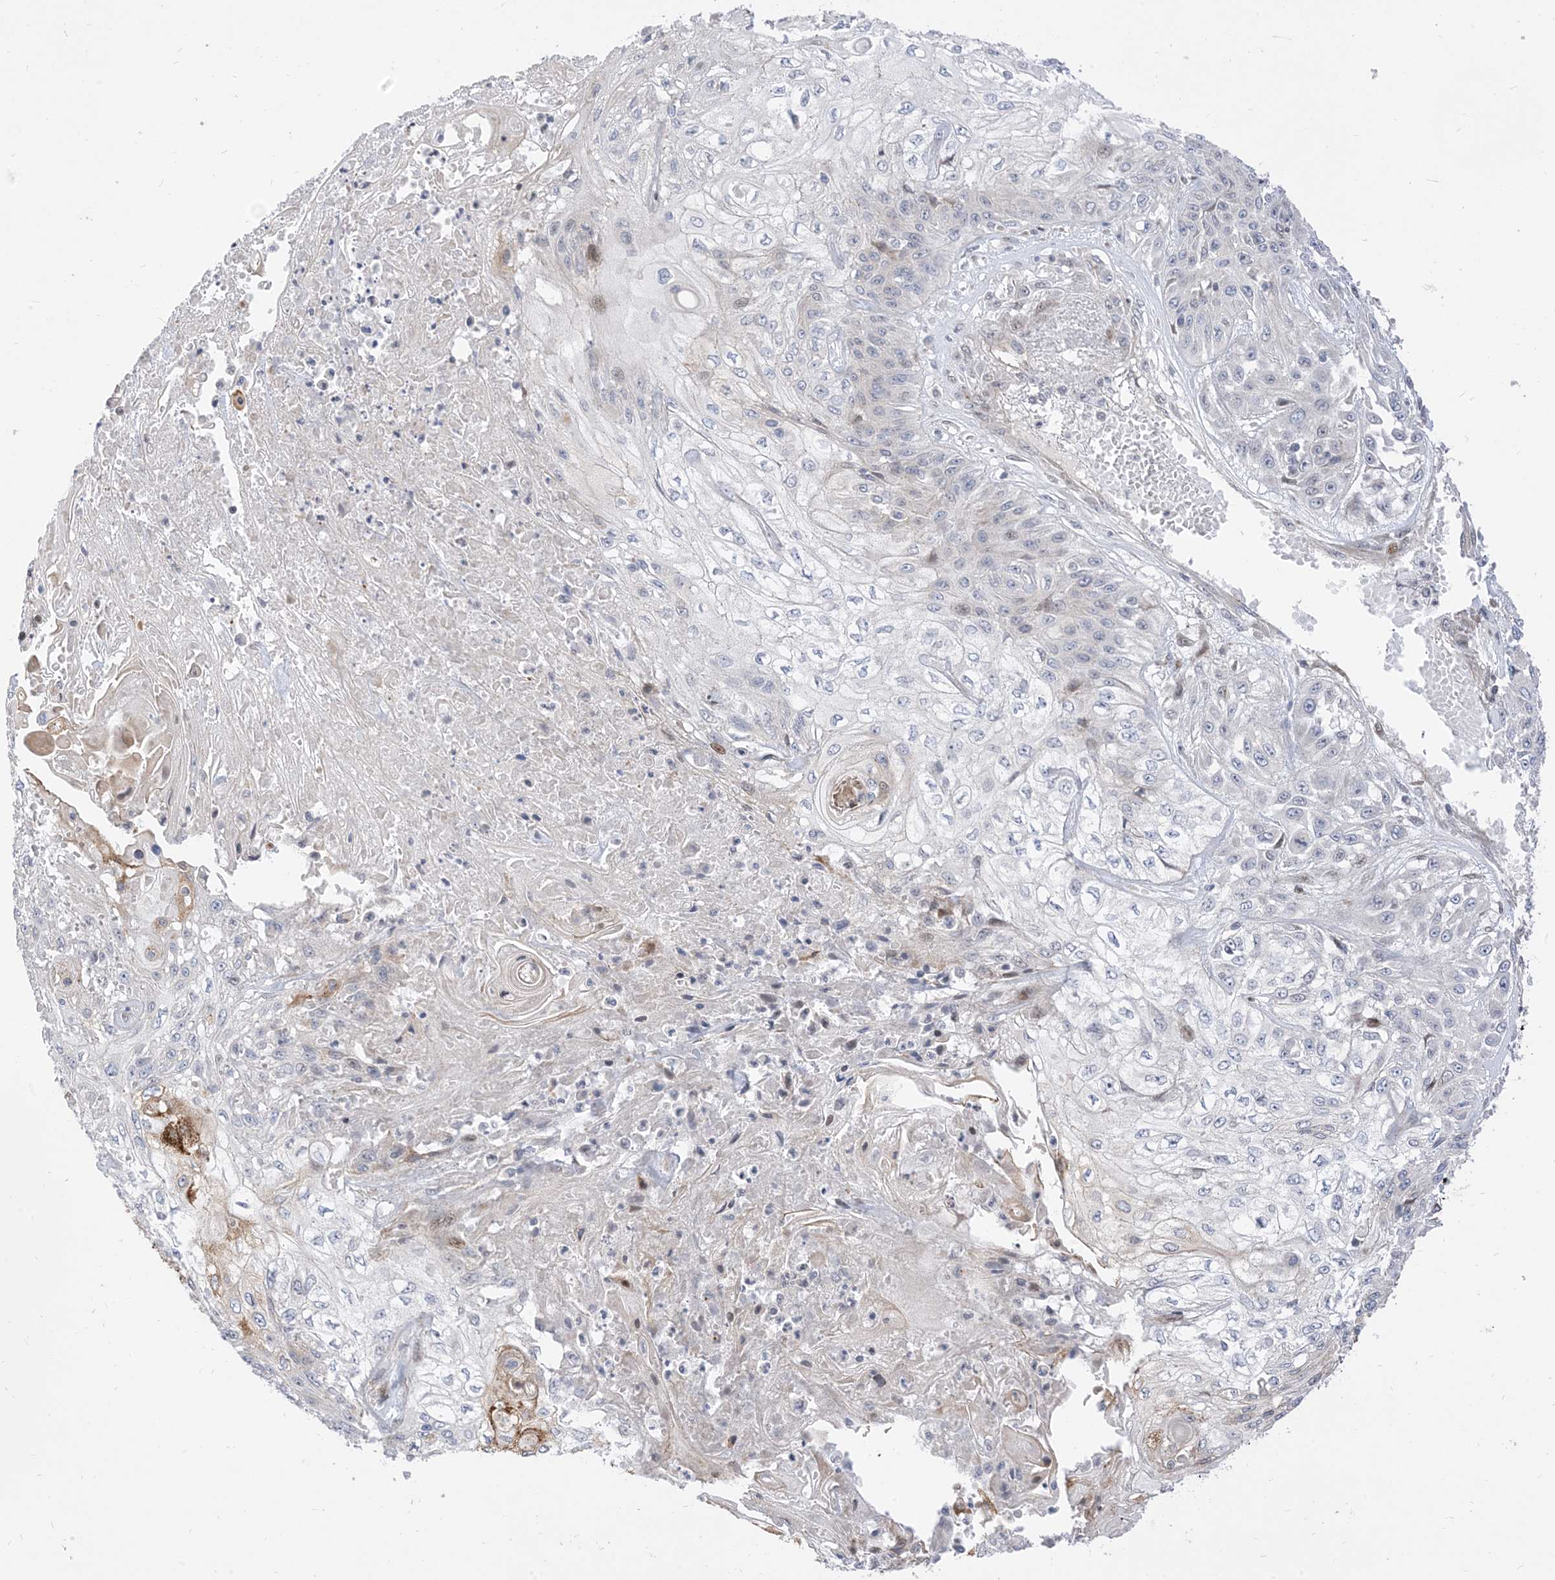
{"staining": {"intensity": "negative", "quantity": "none", "location": "none"}, "tissue": "skin cancer", "cell_type": "Tumor cells", "image_type": "cancer", "snomed": [{"axis": "morphology", "description": "Squamous cell carcinoma, NOS"}, {"axis": "morphology", "description": "Squamous cell carcinoma, metastatic, NOS"}, {"axis": "topography", "description": "Skin"}, {"axis": "topography", "description": "Lymph node"}], "caption": "IHC photomicrograph of human skin cancer (squamous cell carcinoma) stained for a protein (brown), which shows no positivity in tumor cells.", "gene": "TYSND1", "patient": {"sex": "male", "age": 75}}